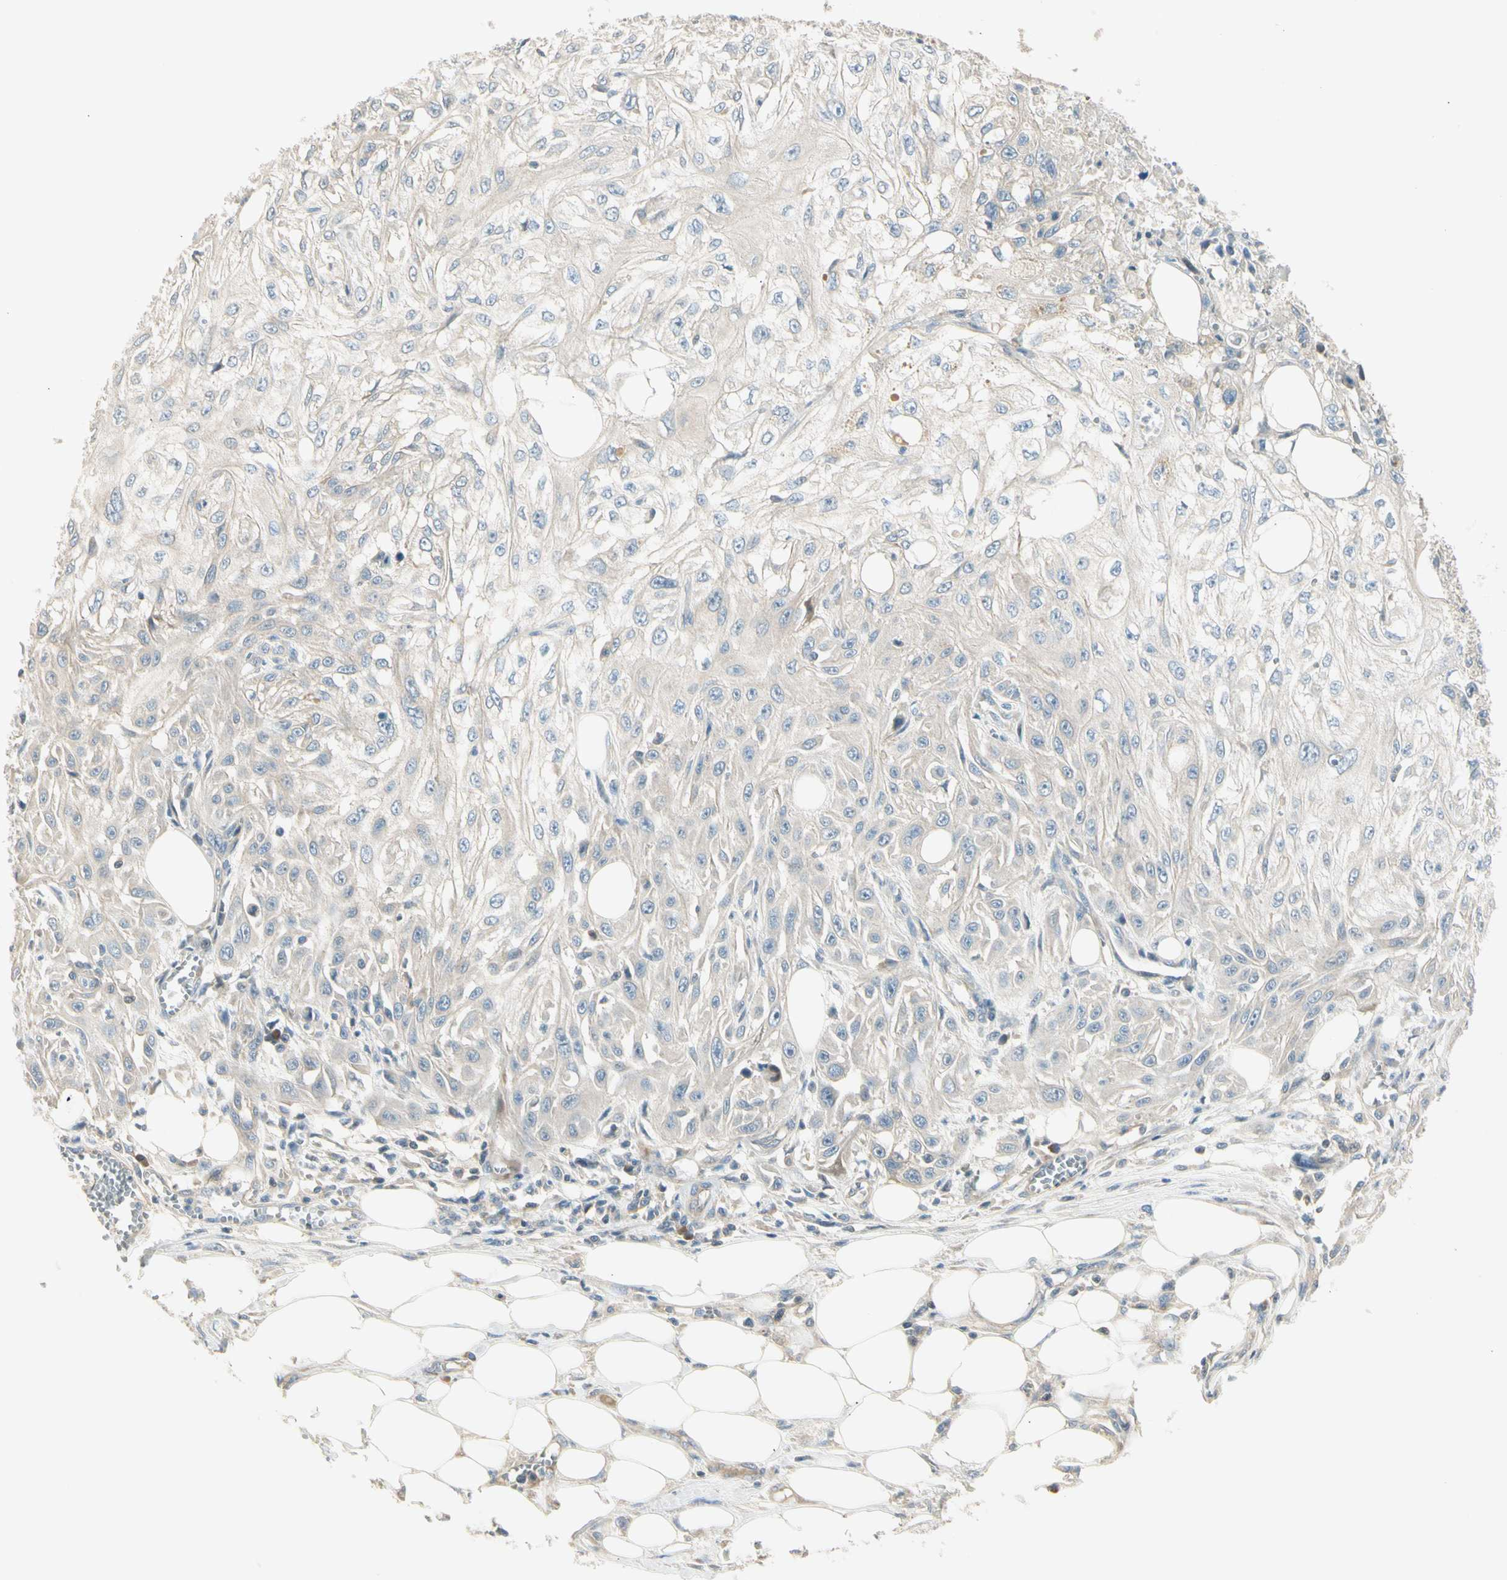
{"staining": {"intensity": "negative", "quantity": "none", "location": "none"}, "tissue": "skin cancer", "cell_type": "Tumor cells", "image_type": "cancer", "snomed": [{"axis": "morphology", "description": "Squamous cell carcinoma, NOS"}, {"axis": "topography", "description": "Skin"}], "caption": "An immunohistochemistry (IHC) micrograph of skin cancer (squamous cell carcinoma) is shown. There is no staining in tumor cells of skin cancer (squamous cell carcinoma).", "gene": "ADGRA3", "patient": {"sex": "male", "age": 75}}